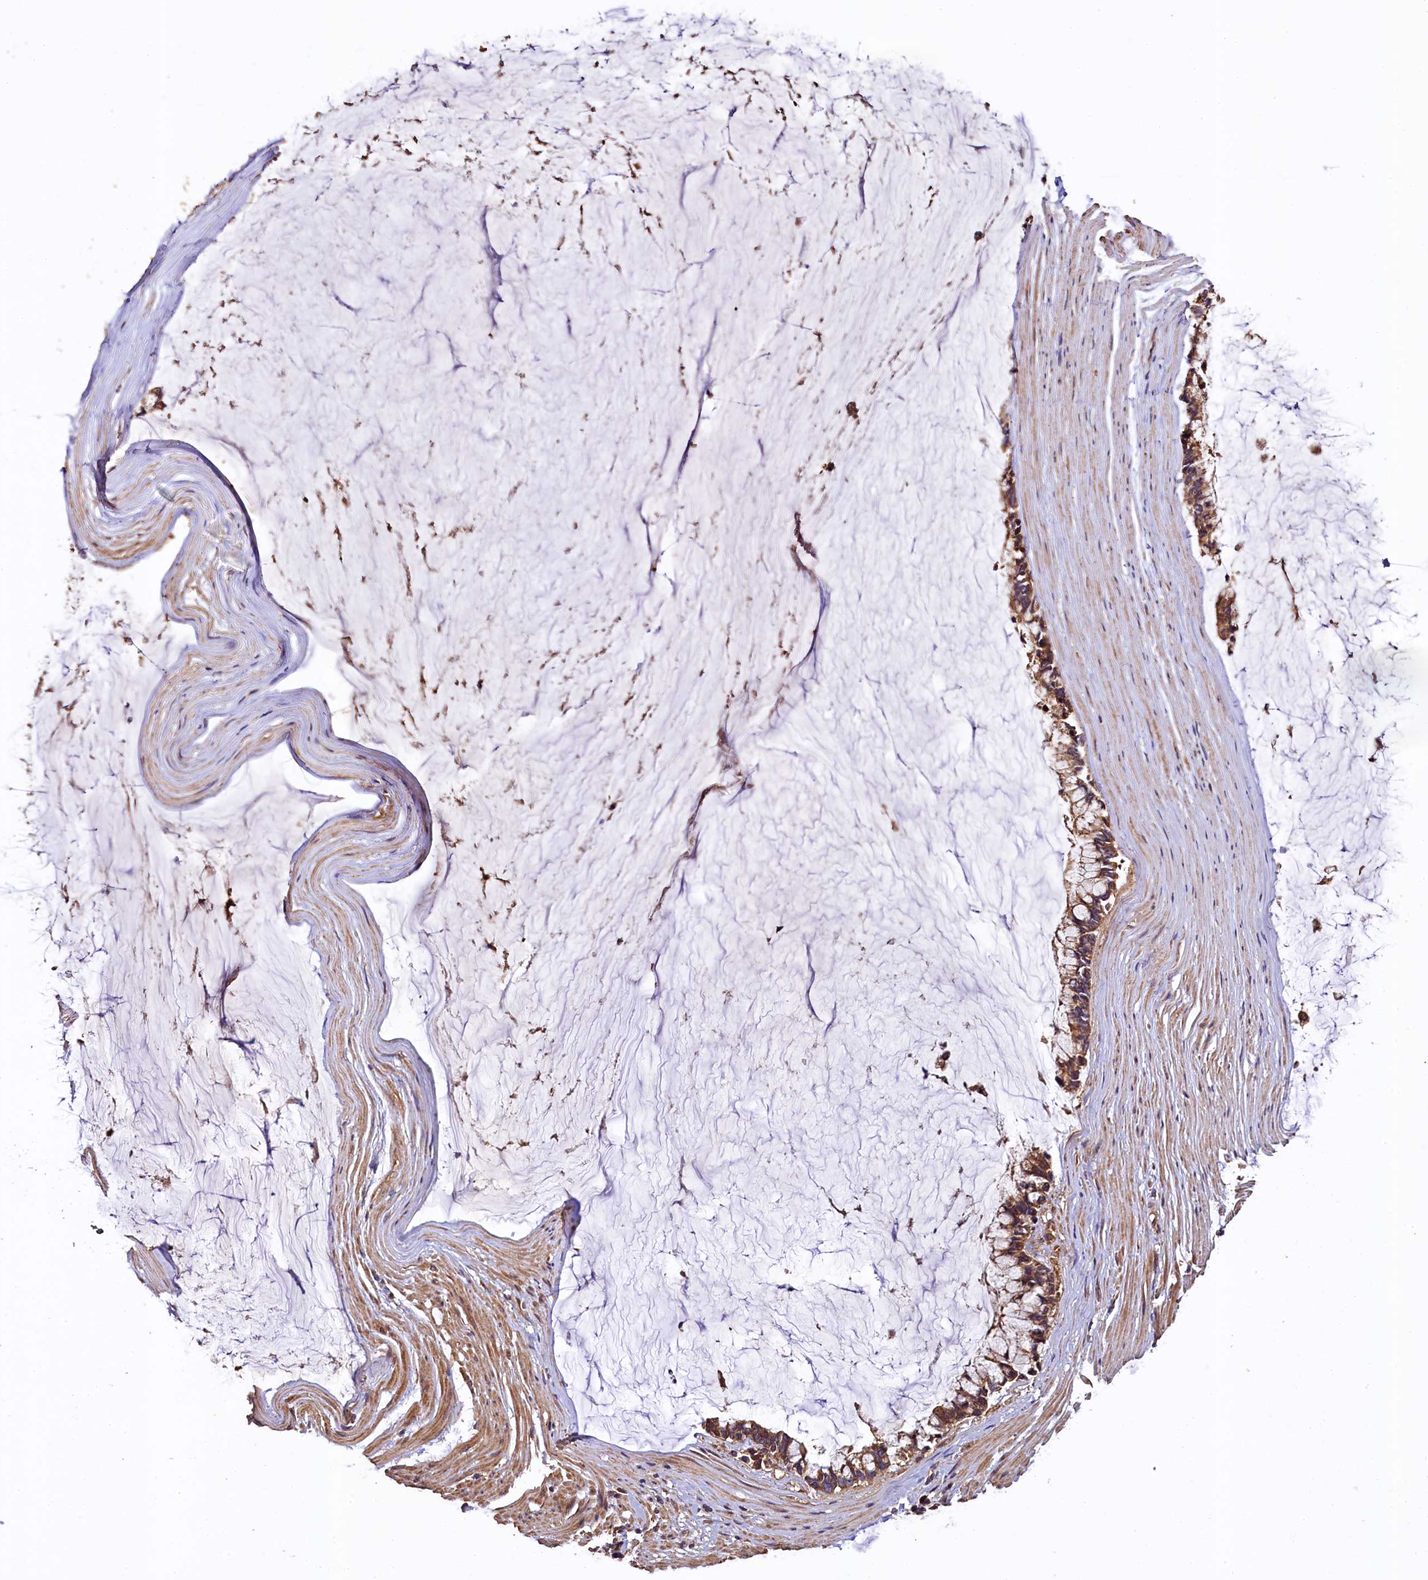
{"staining": {"intensity": "moderate", "quantity": ">75%", "location": "cytoplasmic/membranous"}, "tissue": "ovarian cancer", "cell_type": "Tumor cells", "image_type": "cancer", "snomed": [{"axis": "morphology", "description": "Cystadenocarcinoma, mucinous, NOS"}, {"axis": "topography", "description": "Ovary"}], "caption": "Protein expression by immunohistochemistry demonstrates moderate cytoplasmic/membranous expression in about >75% of tumor cells in ovarian mucinous cystadenocarcinoma.", "gene": "KLC2", "patient": {"sex": "female", "age": 39}}